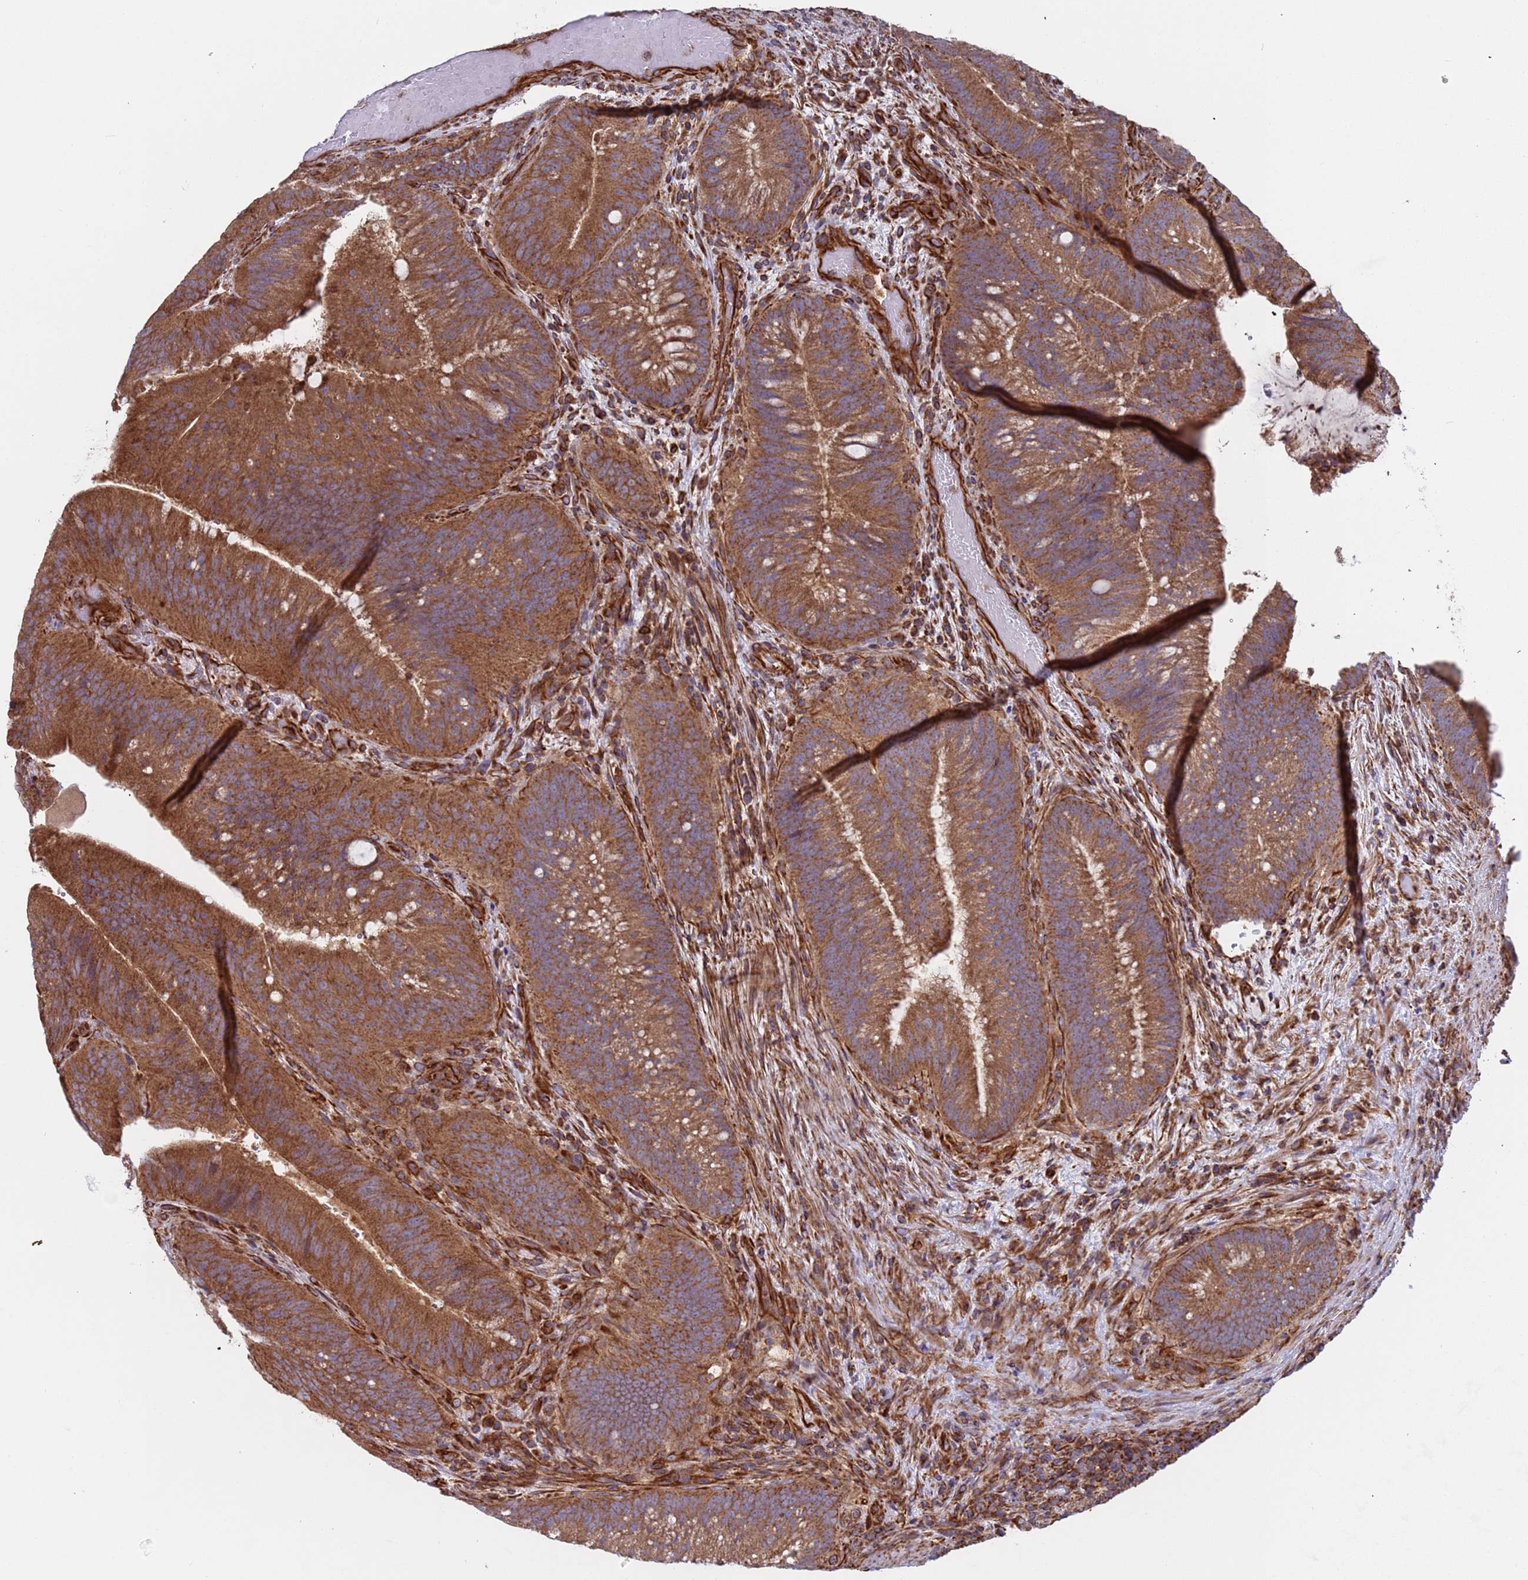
{"staining": {"intensity": "strong", "quantity": ">75%", "location": "cytoplasmic/membranous"}, "tissue": "colorectal cancer", "cell_type": "Tumor cells", "image_type": "cancer", "snomed": [{"axis": "morphology", "description": "Adenocarcinoma, NOS"}, {"axis": "topography", "description": "Colon"}], "caption": "Colorectal cancer stained with DAB (3,3'-diaminobenzidine) immunohistochemistry shows high levels of strong cytoplasmic/membranous positivity in approximately >75% of tumor cells.", "gene": "NUDT12", "patient": {"sex": "female", "age": 43}}